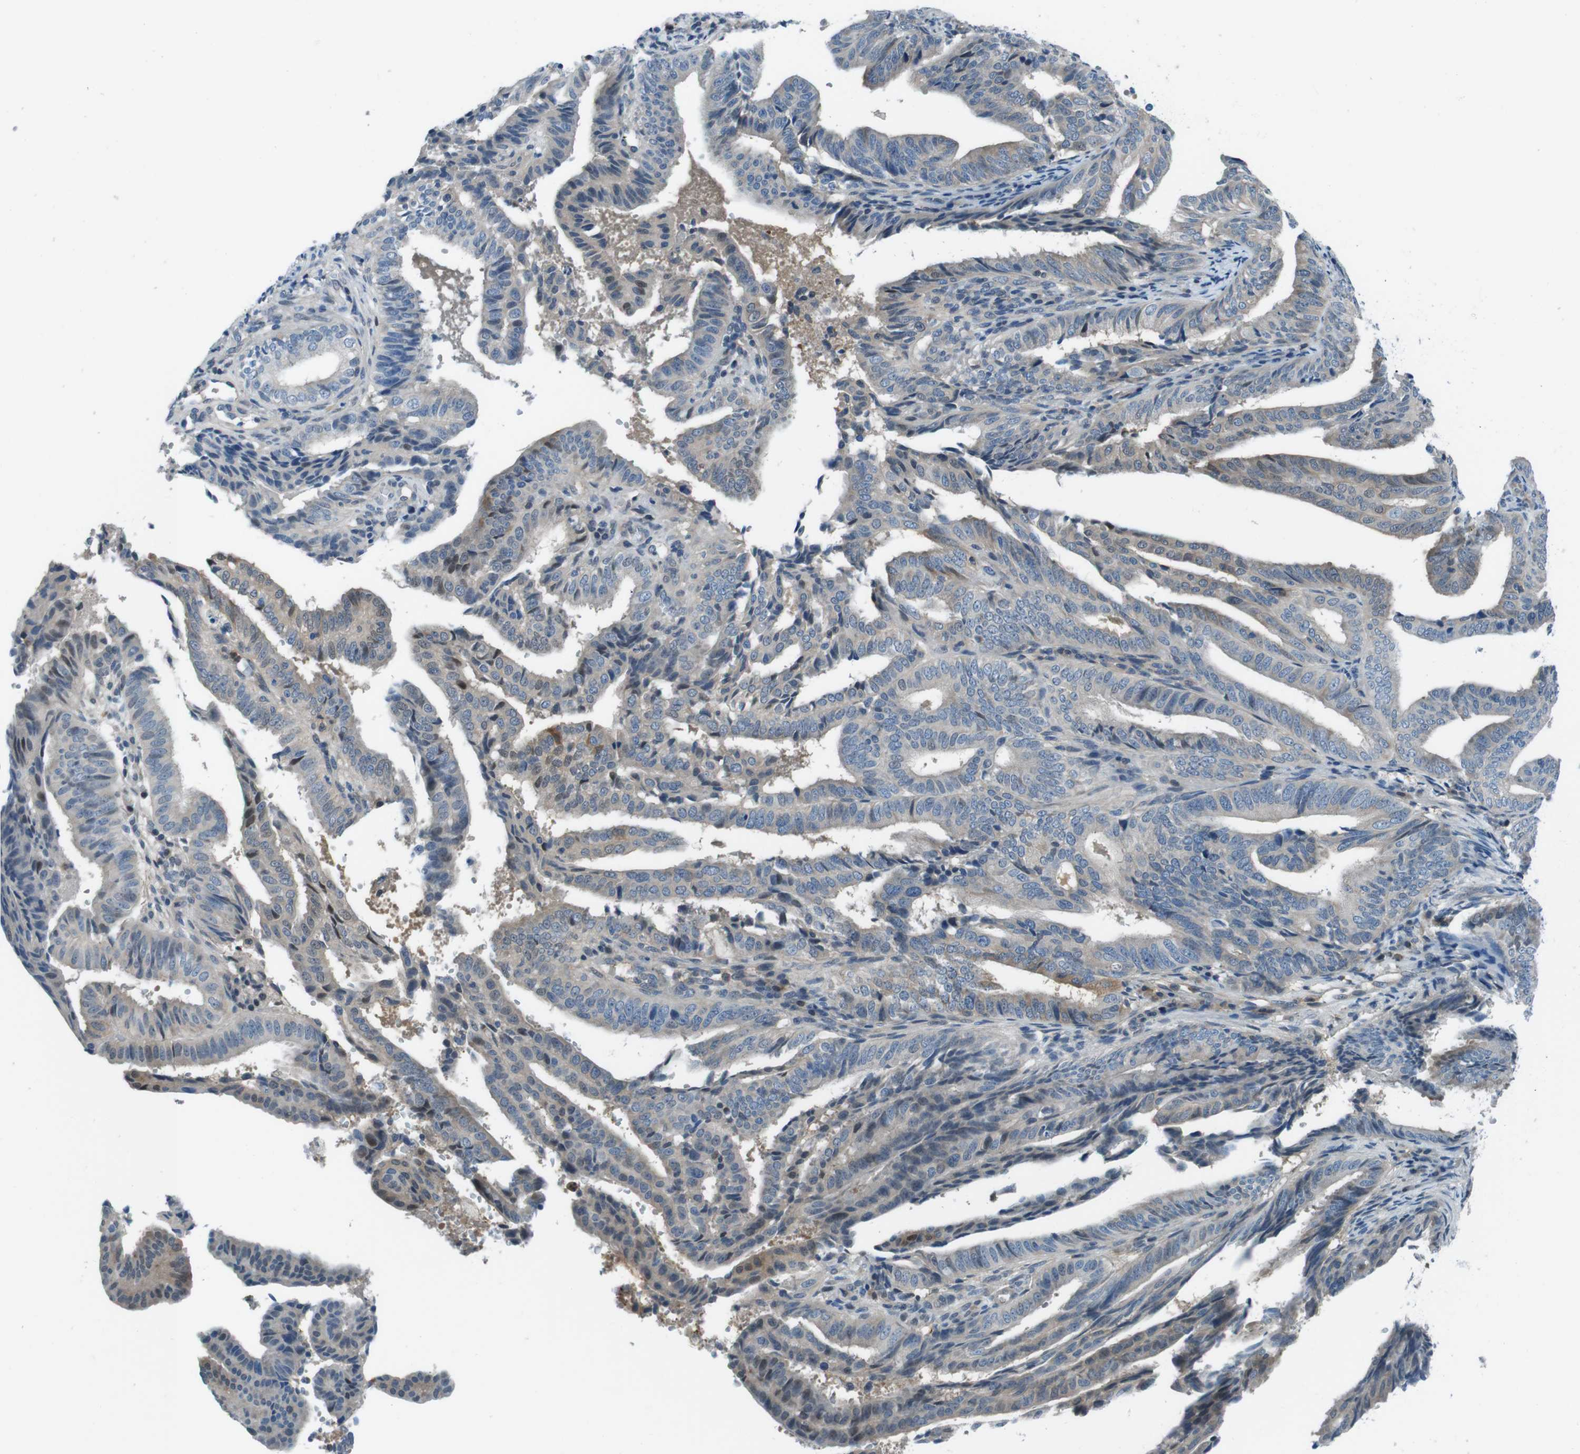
{"staining": {"intensity": "moderate", "quantity": "<25%", "location": "cytoplasmic/membranous,nuclear"}, "tissue": "endometrial cancer", "cell_type": "Tumor cells", "image_type": "cancer", "snomed": [{"axis": "morphology", "description": "Adenocarcinoma, NOS"}, {"axis": "topography", "description": "Endometrium"}], "caption": "Endometrial cancer stained with a brown dye exhibits moderate cytoplasmic/membranous and nuclear positive positivity in about <25% of tumor cells.", "gene": "NANOS2", "patient": {"sex": "female", "age": 58}}